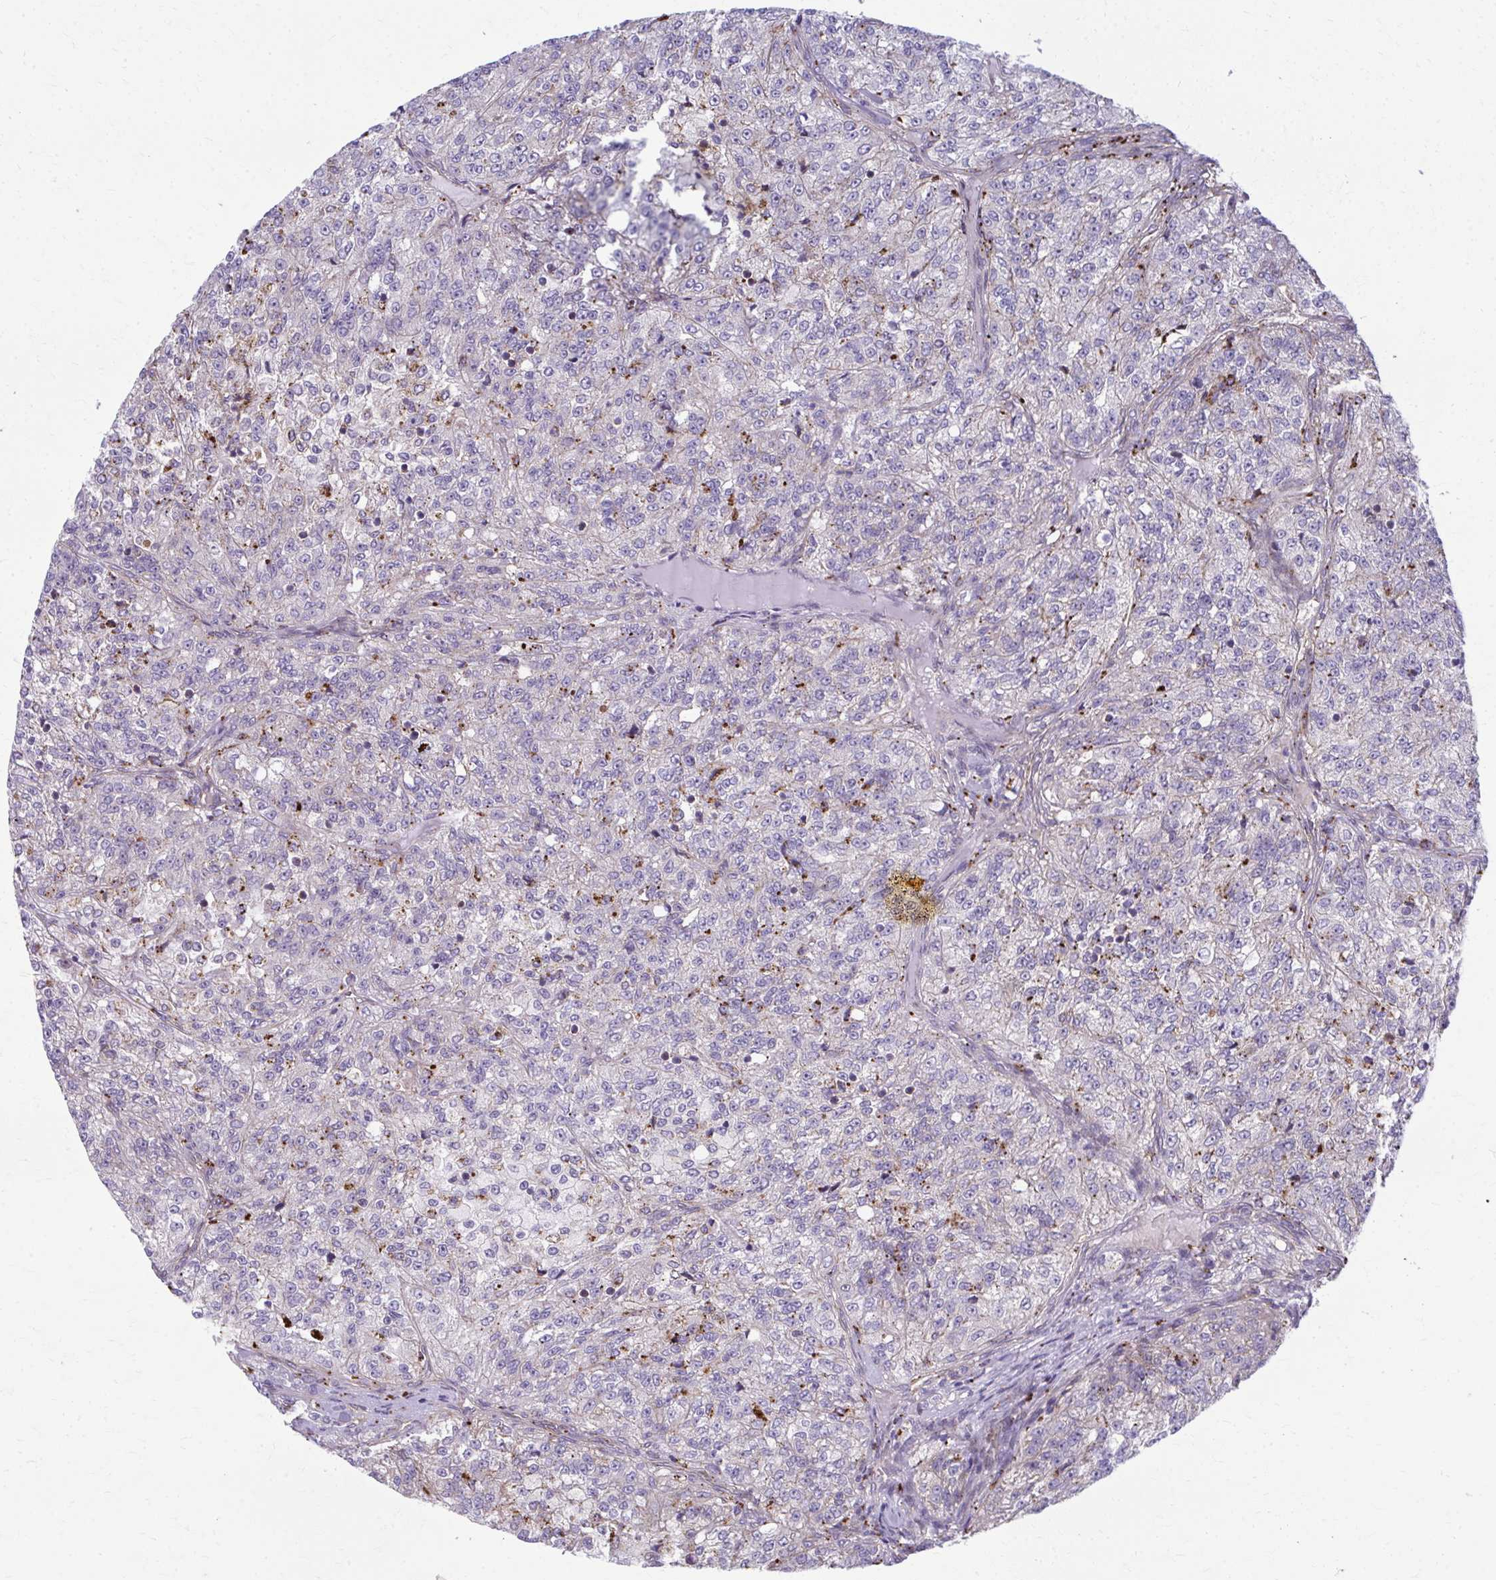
{"staining": {"intensity": "moderate", "quantity": "<25%", "location": "cytoplasmic/membranous"}, "tissue": "renal cancer", "cell_type": "Tumor cells", "image_type": "cancer", "snomed": [{"axis": "morphology", "description": "Adenocarcinoma, NOS"}, {"axis": "topography", "description": "Kidney"}], "caption": "Immunohistochemistry (IHC) of human renal cancer shows low levels of moderate cytoplasmic/membranous positivity in approximately <25% of tumor cells.", "gene": "LRRC4B", "patient": {"sex": "female", "age": 63}}